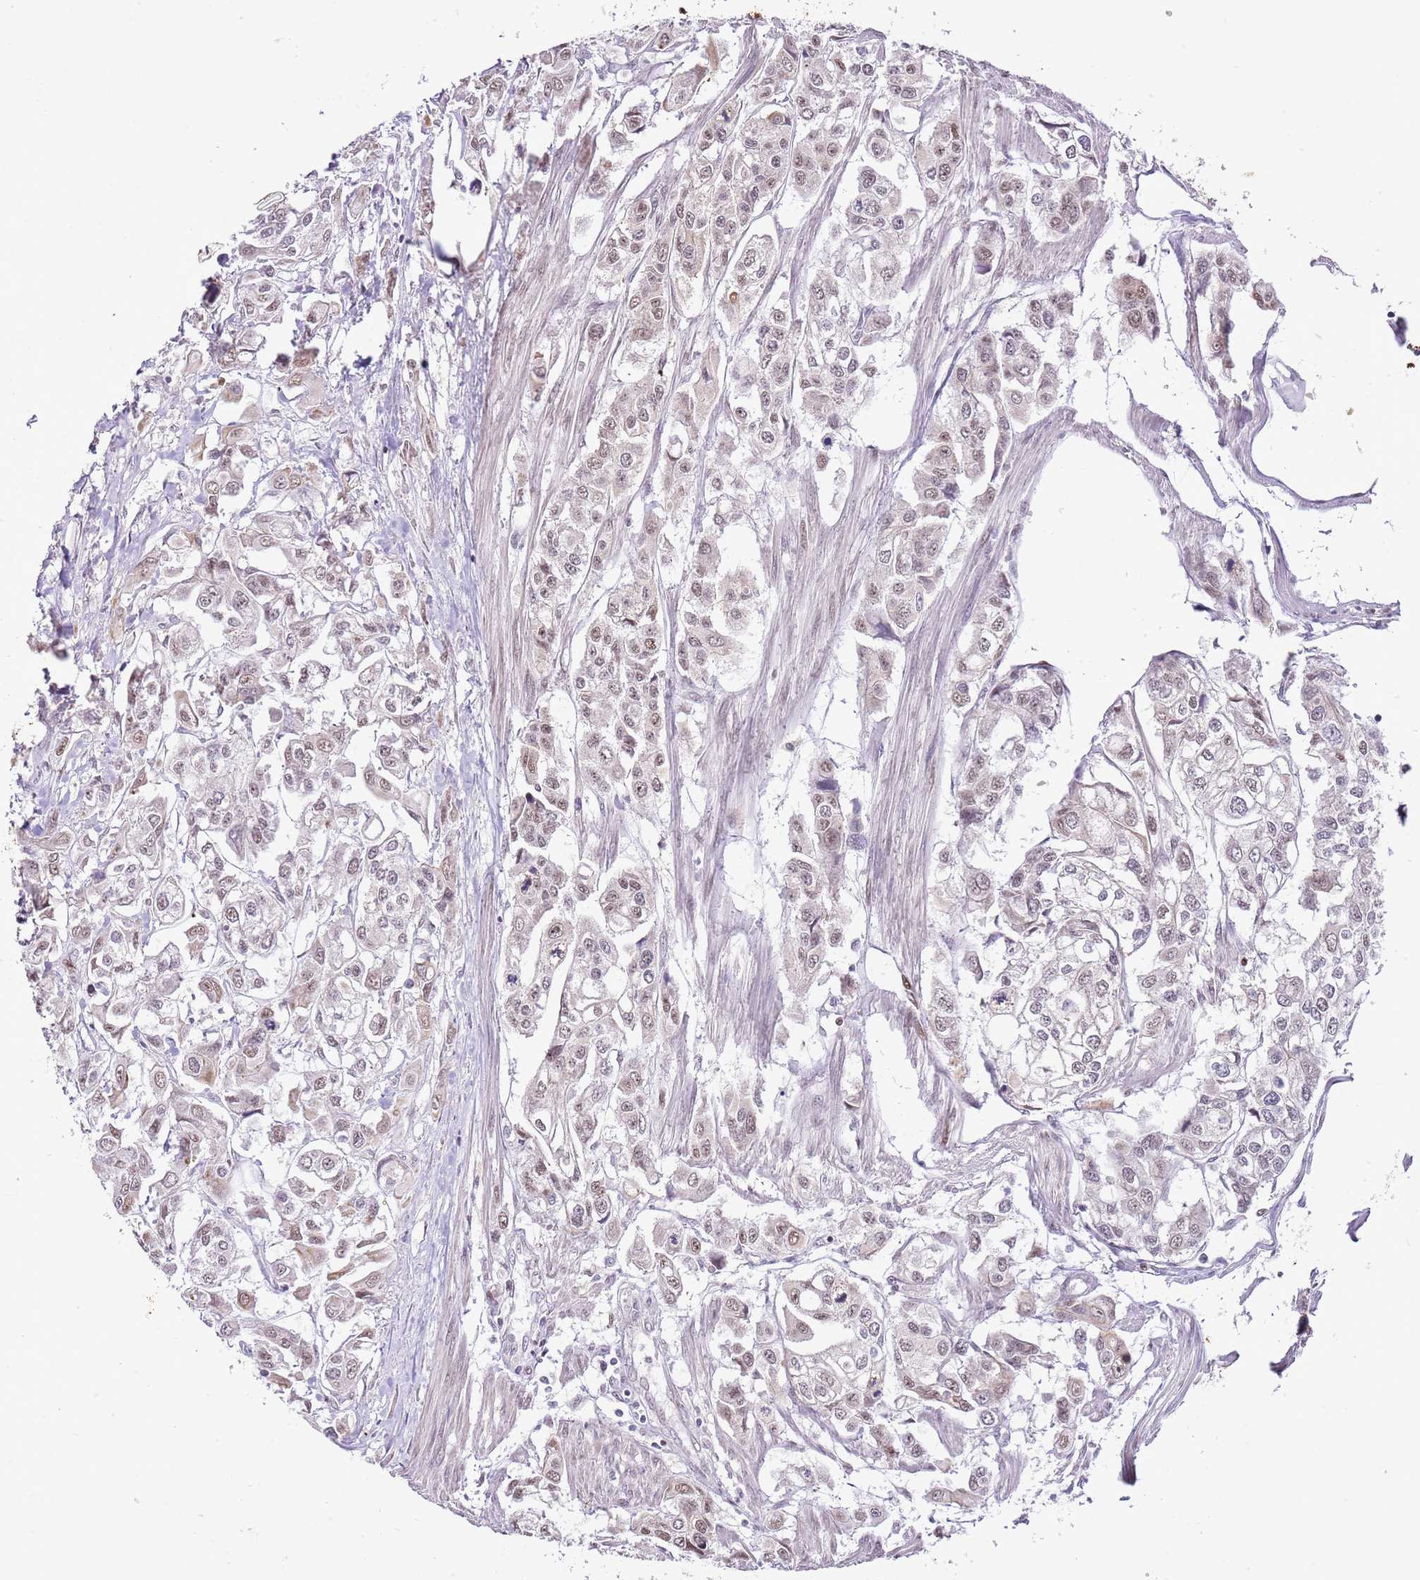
{"staining": {"intensity": "weak", "quantity": "25%-75%", "location": "nuclear"}, "tissue": "urothelial cancer", "cell_type": "Tumor cells", "image_type": "cancer", "snomed": [{"axis": "morphology", "description": "Urothelial carcinoma, High grade"}, {"axis": "topography", "description": "Urinary bladder"}], "caption": "Urothelial cancer tissue demonstrates weak nuclear expression in approximately 25%-75% of tumor cells", "gene": "RFK", "patient": {"sex": "male", "age": 67}}